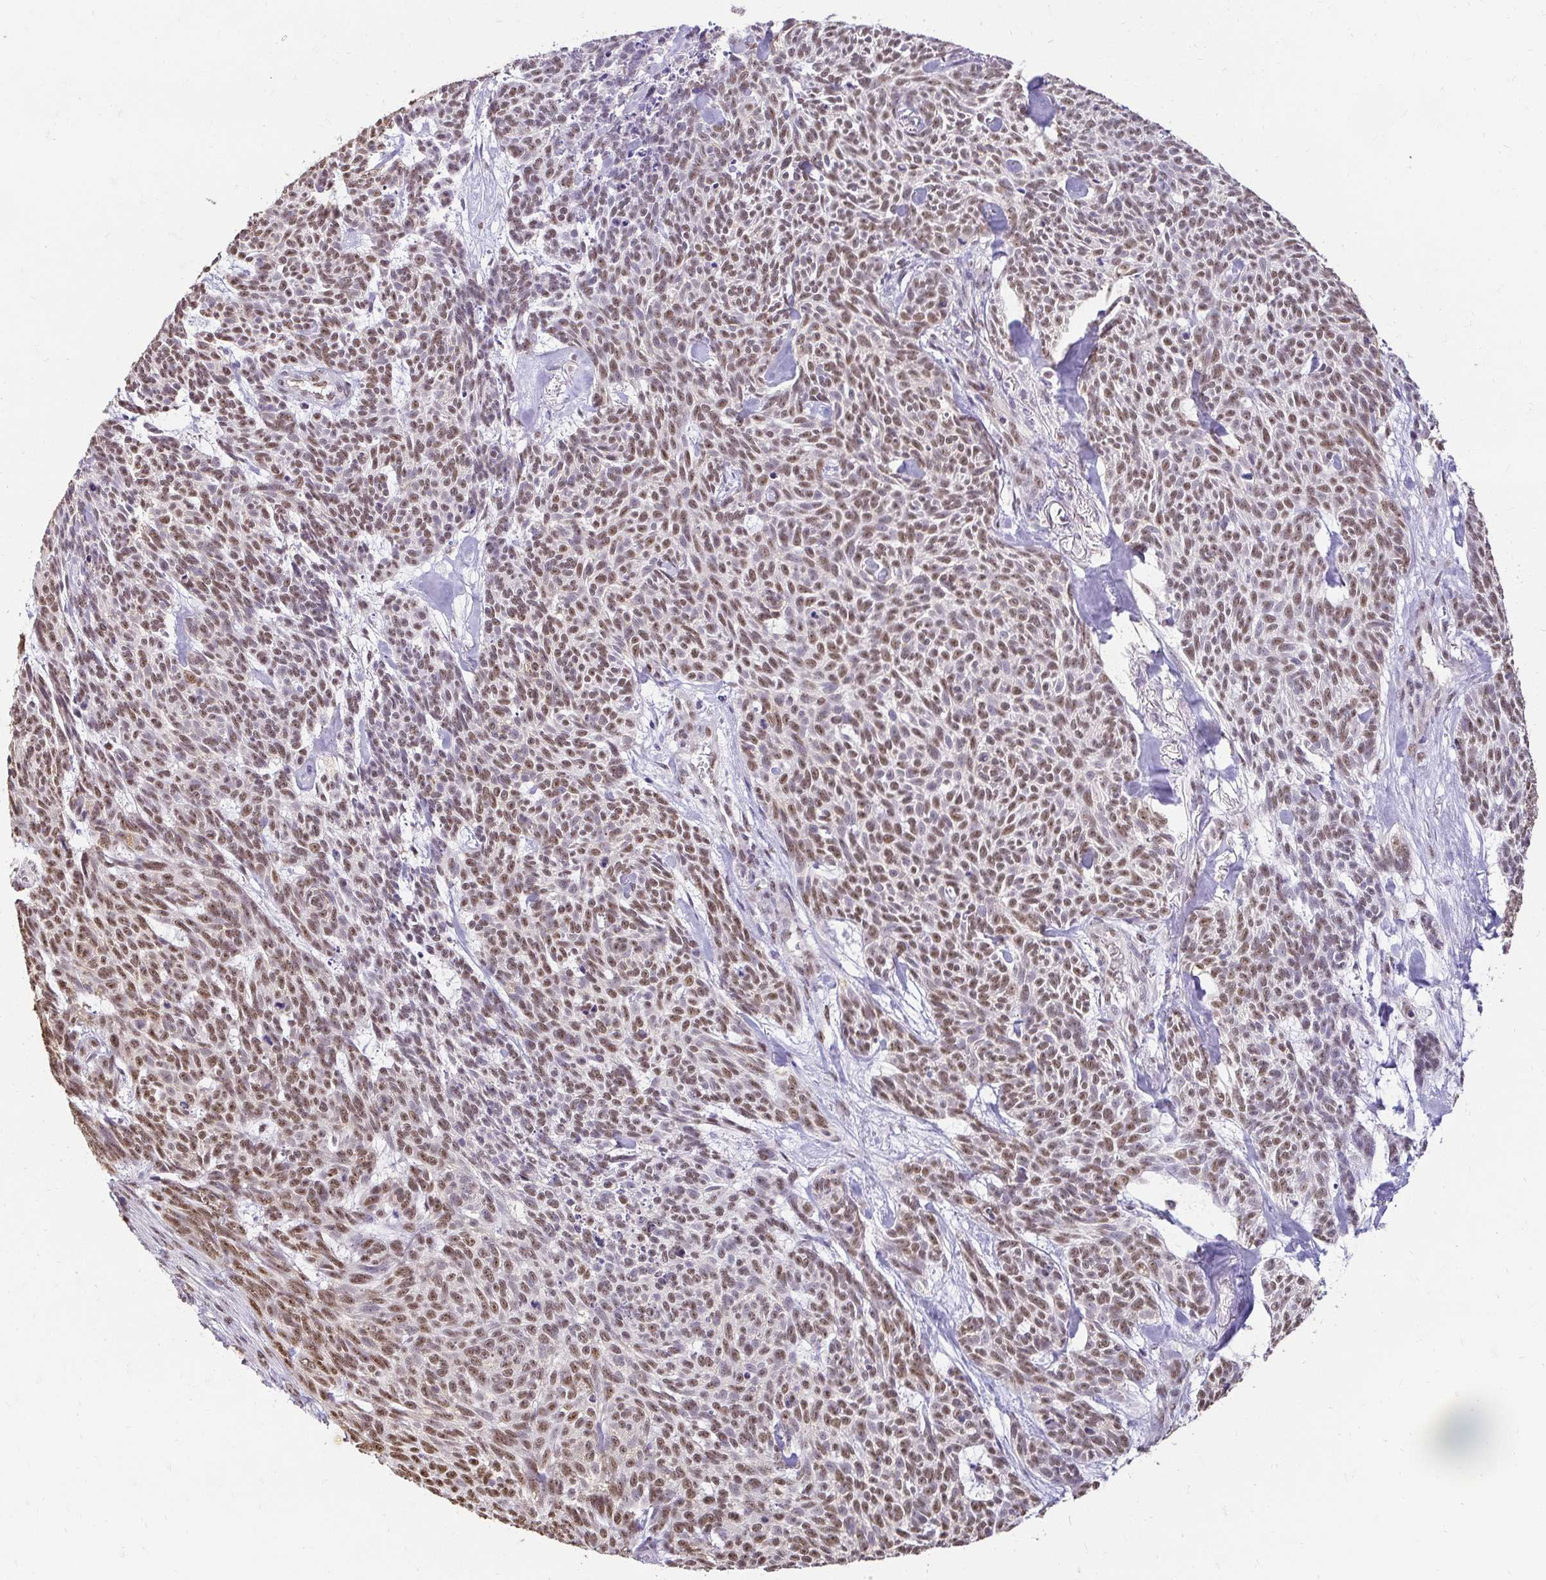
{"staining": {"intensity": "moderate", "quantity": ">75%", "location": "nuclear"}, "tissue": "skin cancer", "cell_type": "Tumor cells", "image_type": "cancer", "snomed": [{"axis": "morphology", "description": "Basal cell carcinoma"}, {"axis": "topography", "description": "Skin"}], "caption": "Skin cancer (basal cell carcinoma) stained with DAB immunohistochemistry (IHC) demonstrates medium levels of moderate nuclear staining in about >75% of tumor cells.", "gene": "RIMS4", "patient": {"sex": "female", "age": 93}}